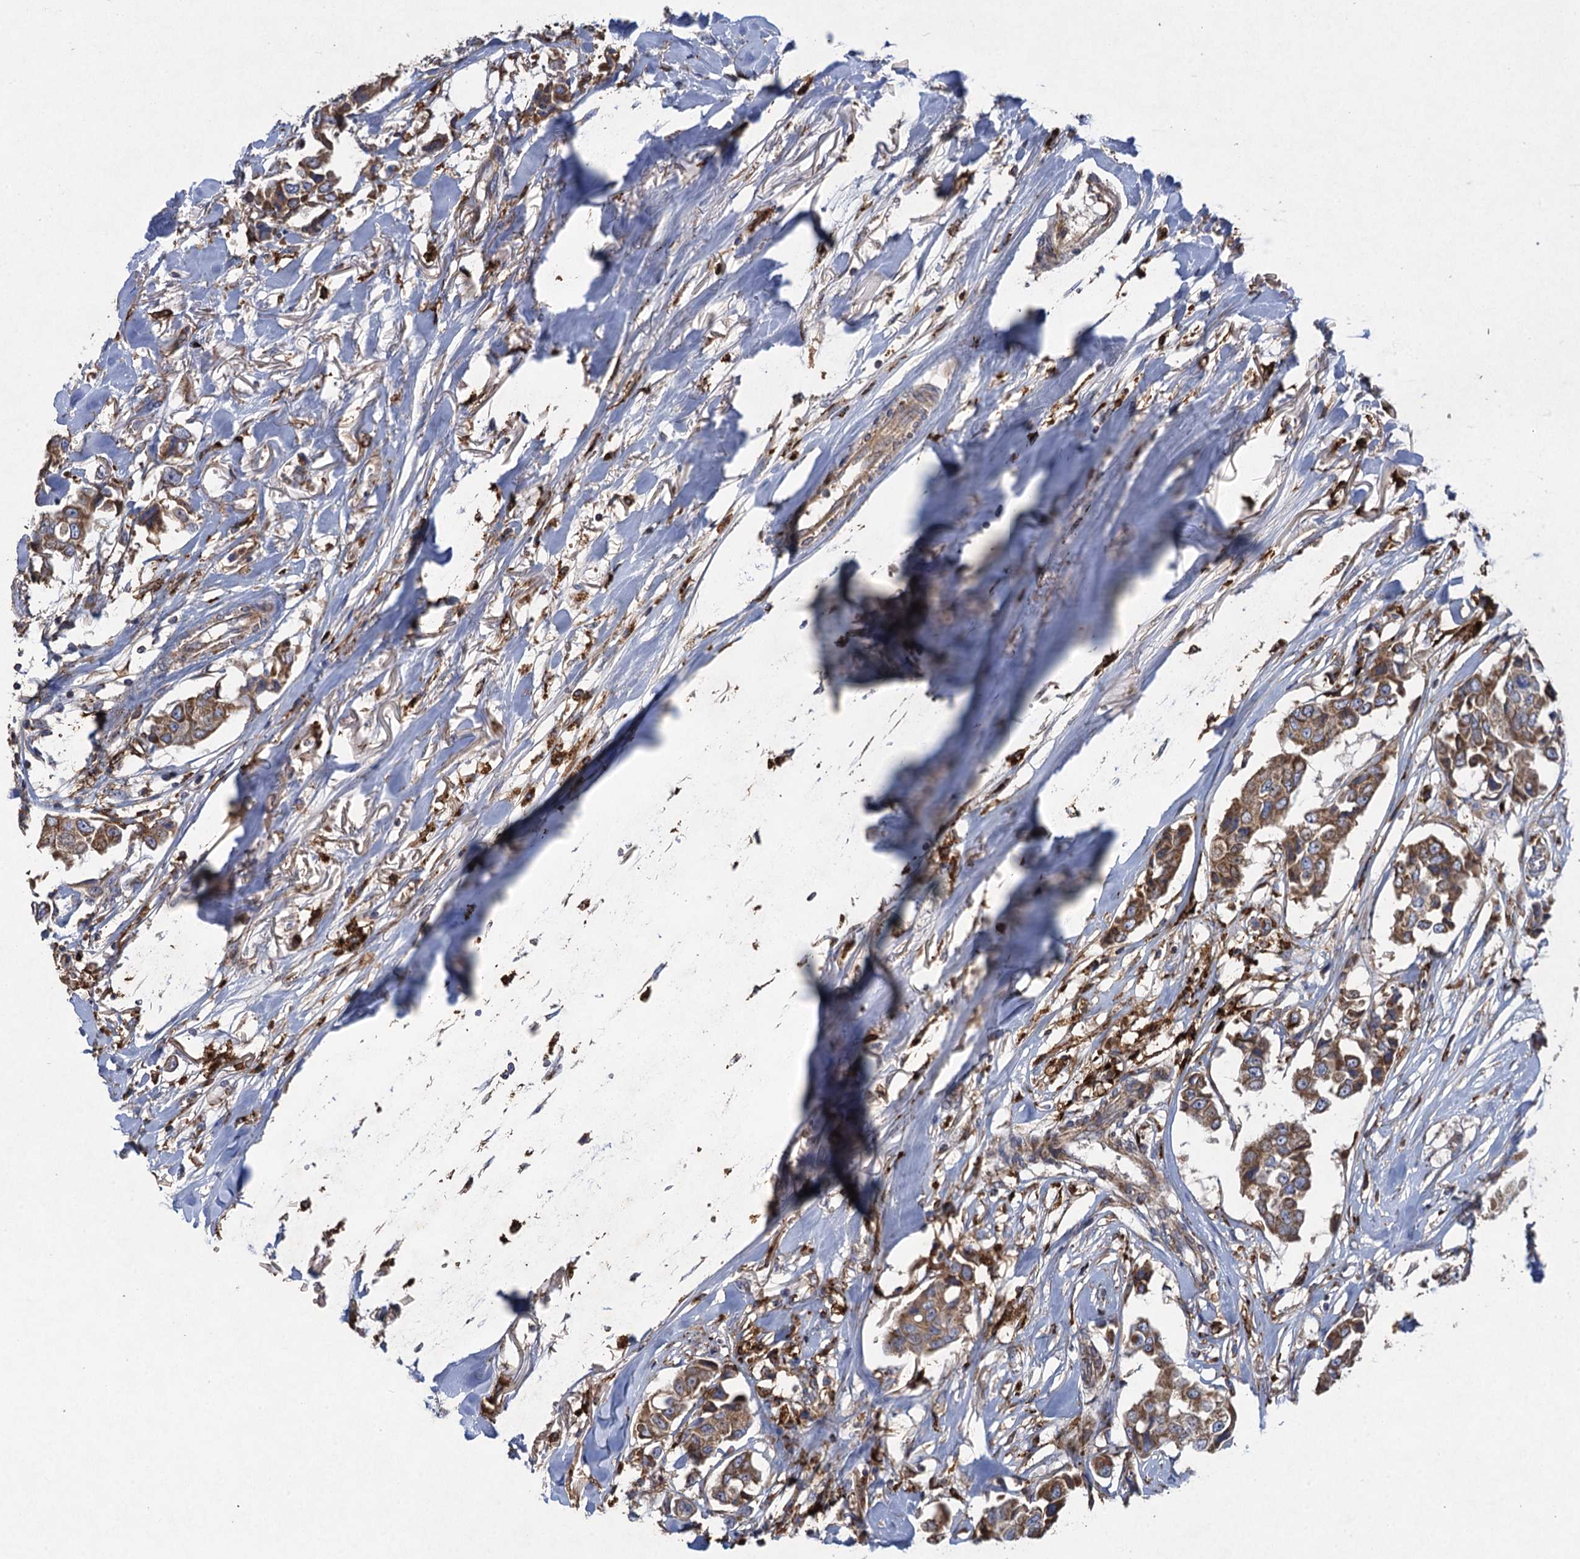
{"staining": {"intensity": "moderate", "quantity": ">75%", "location": "cytoplasmic/membranous"}, "tissue": "breast cancer", "cell_type": "Tumor cells", "image_type": "cancer", "snomed": [{"axis": "morphology", "description": "Duct carcinoma"}, {"axis": "topography", "description": "Breast"}], "caption": "Immunohistochemical staining of breast invasive ductal carcinoma reveals medium levels of moderate cytoplasmic/membranous protein expression in about >75% of tumor cells. Nuclei are stained in blue.", "gene": "TXNDC11", "patient": {"sex": "female", "age": 80}}